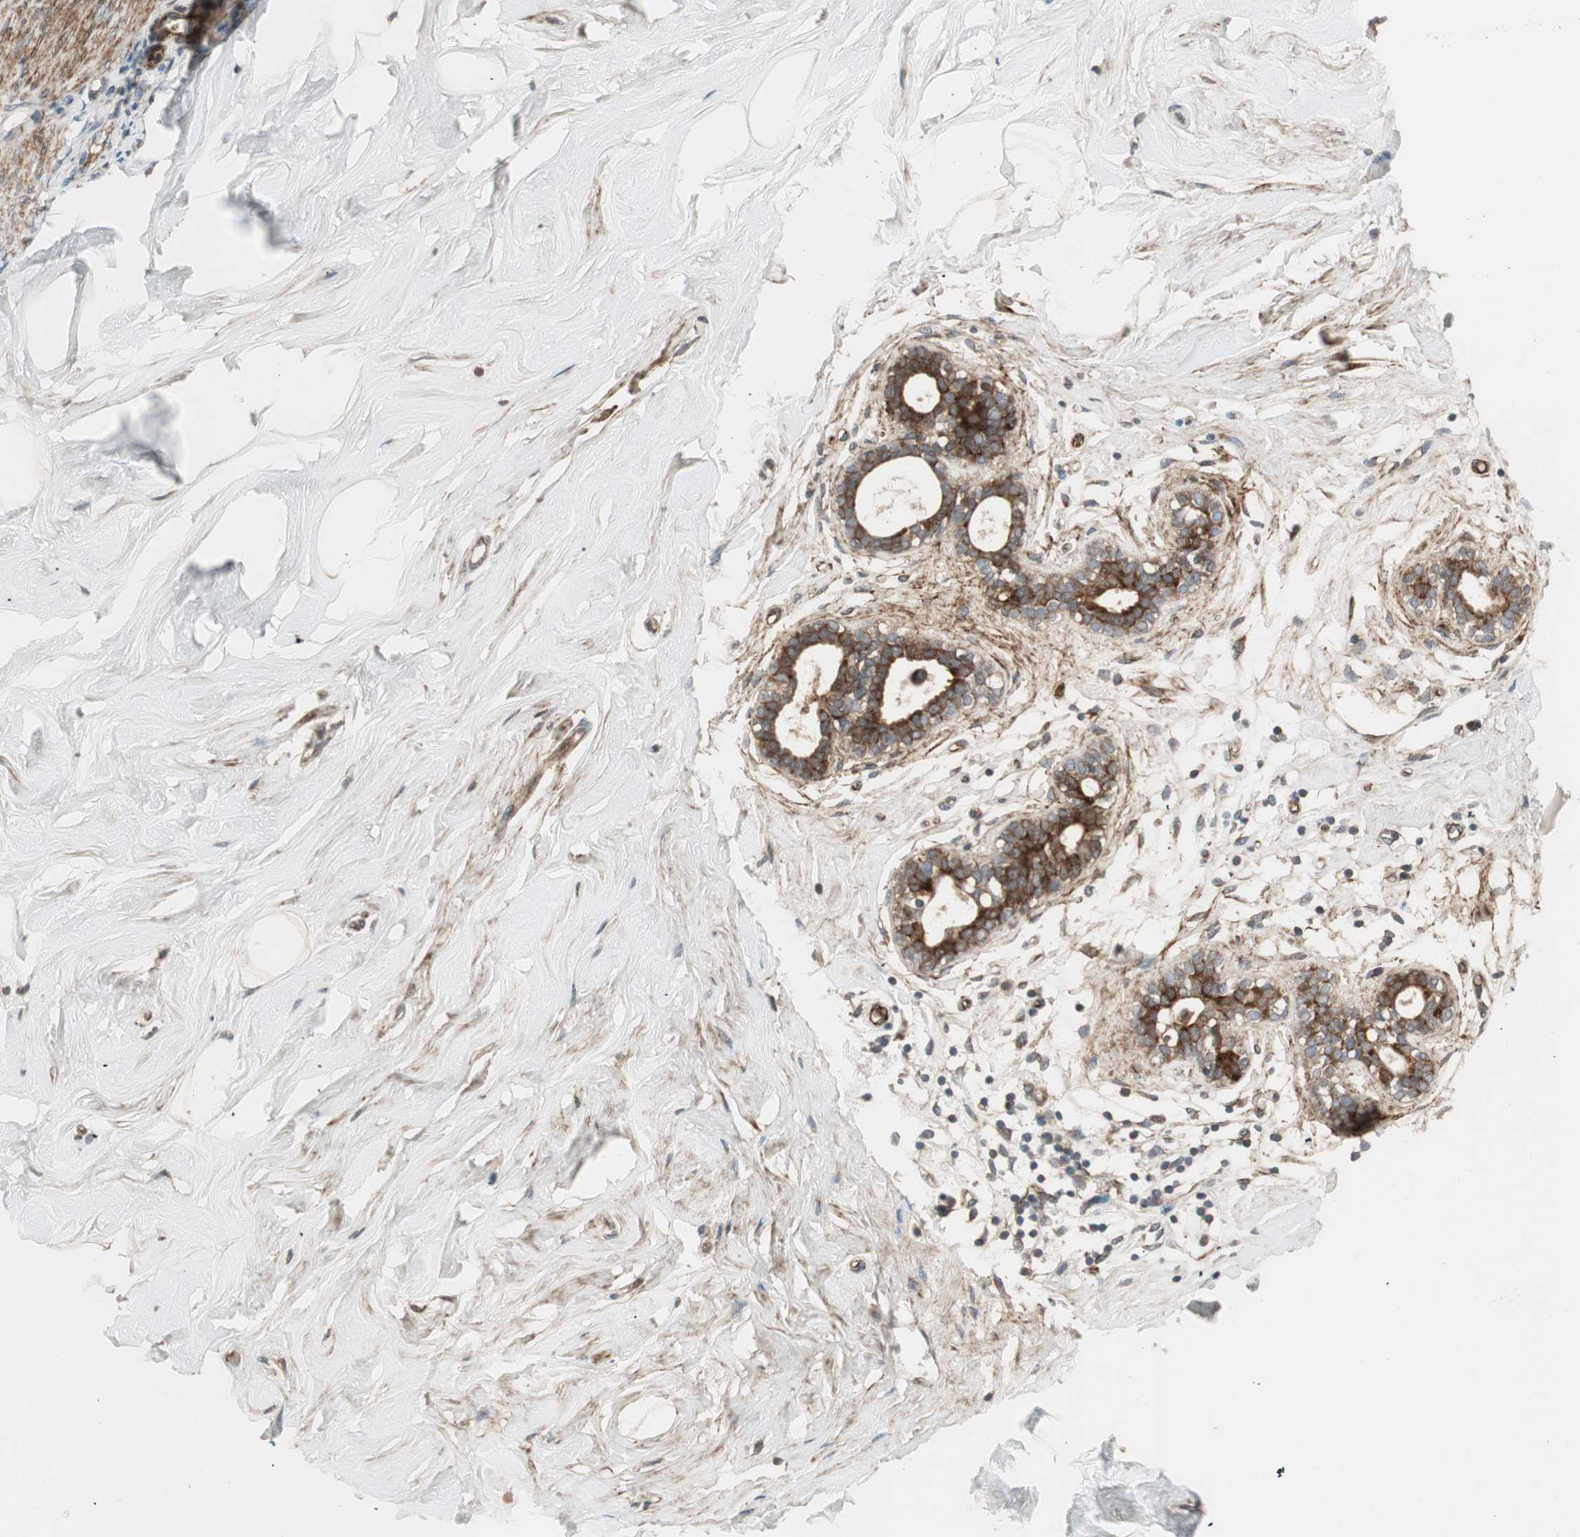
{"staining": {"intensity": "weak", "quantity": ">75%", "location": "cytoplasmic/membranous"}, "tissue": "breast", "cell_type": "Adipocytes", "image_type": "normal", "snomed": [{"axis": "morphology", "description": "Normal tissue, NOS"}, {"axis": "topography", "description": "Breast"}], "caption": "Adipocytes demonstrate low levels of weak cytoplasmic/membranous positivity in about >75% of cells in unremarkable human breast. (DAB = brown stain, brightfield microscopy at high magnification).", "gene": "PPP2R5E", "patient": {"sex": "female", "age": 23}}